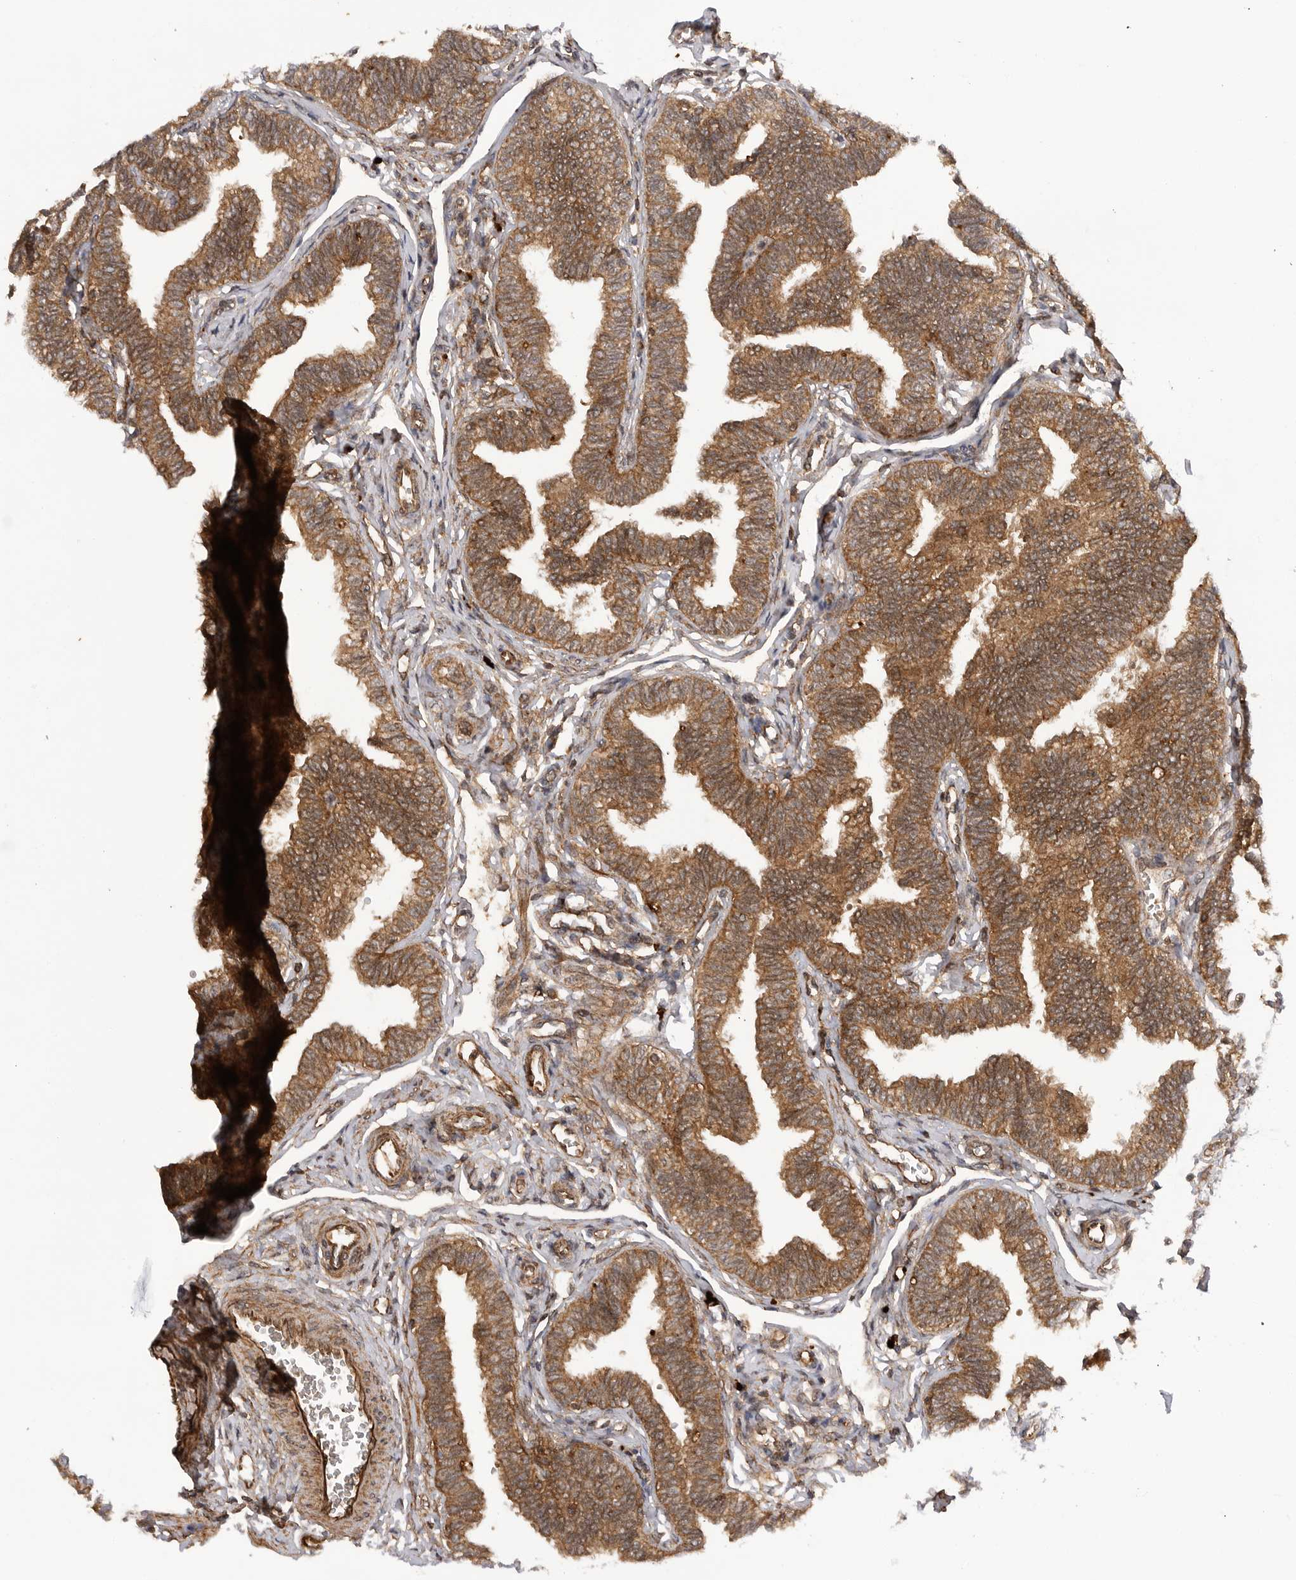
{"staining": {"intensity": "strong", "quantity": ">75%", "location": "cytoplasmic/membranous"}, "tissue": "fallopian tube", "cell_type": "Glandular cells", "image_type": "normal", "snomed": [{"axis": "morphology", "description": "Normal tissue, NOS"}, {"axis": "topography", "description": "Fallopian tube"}, {"axis": "topography", "description": "Ovary"}], "caption": "The immunohistochemical stain labels strong cytoplasmic/membranous staining in glandular cells of unremarkable fallopian tube.", "gene": "PRDX4", "patient": {"sex": "female", "age": 23}}